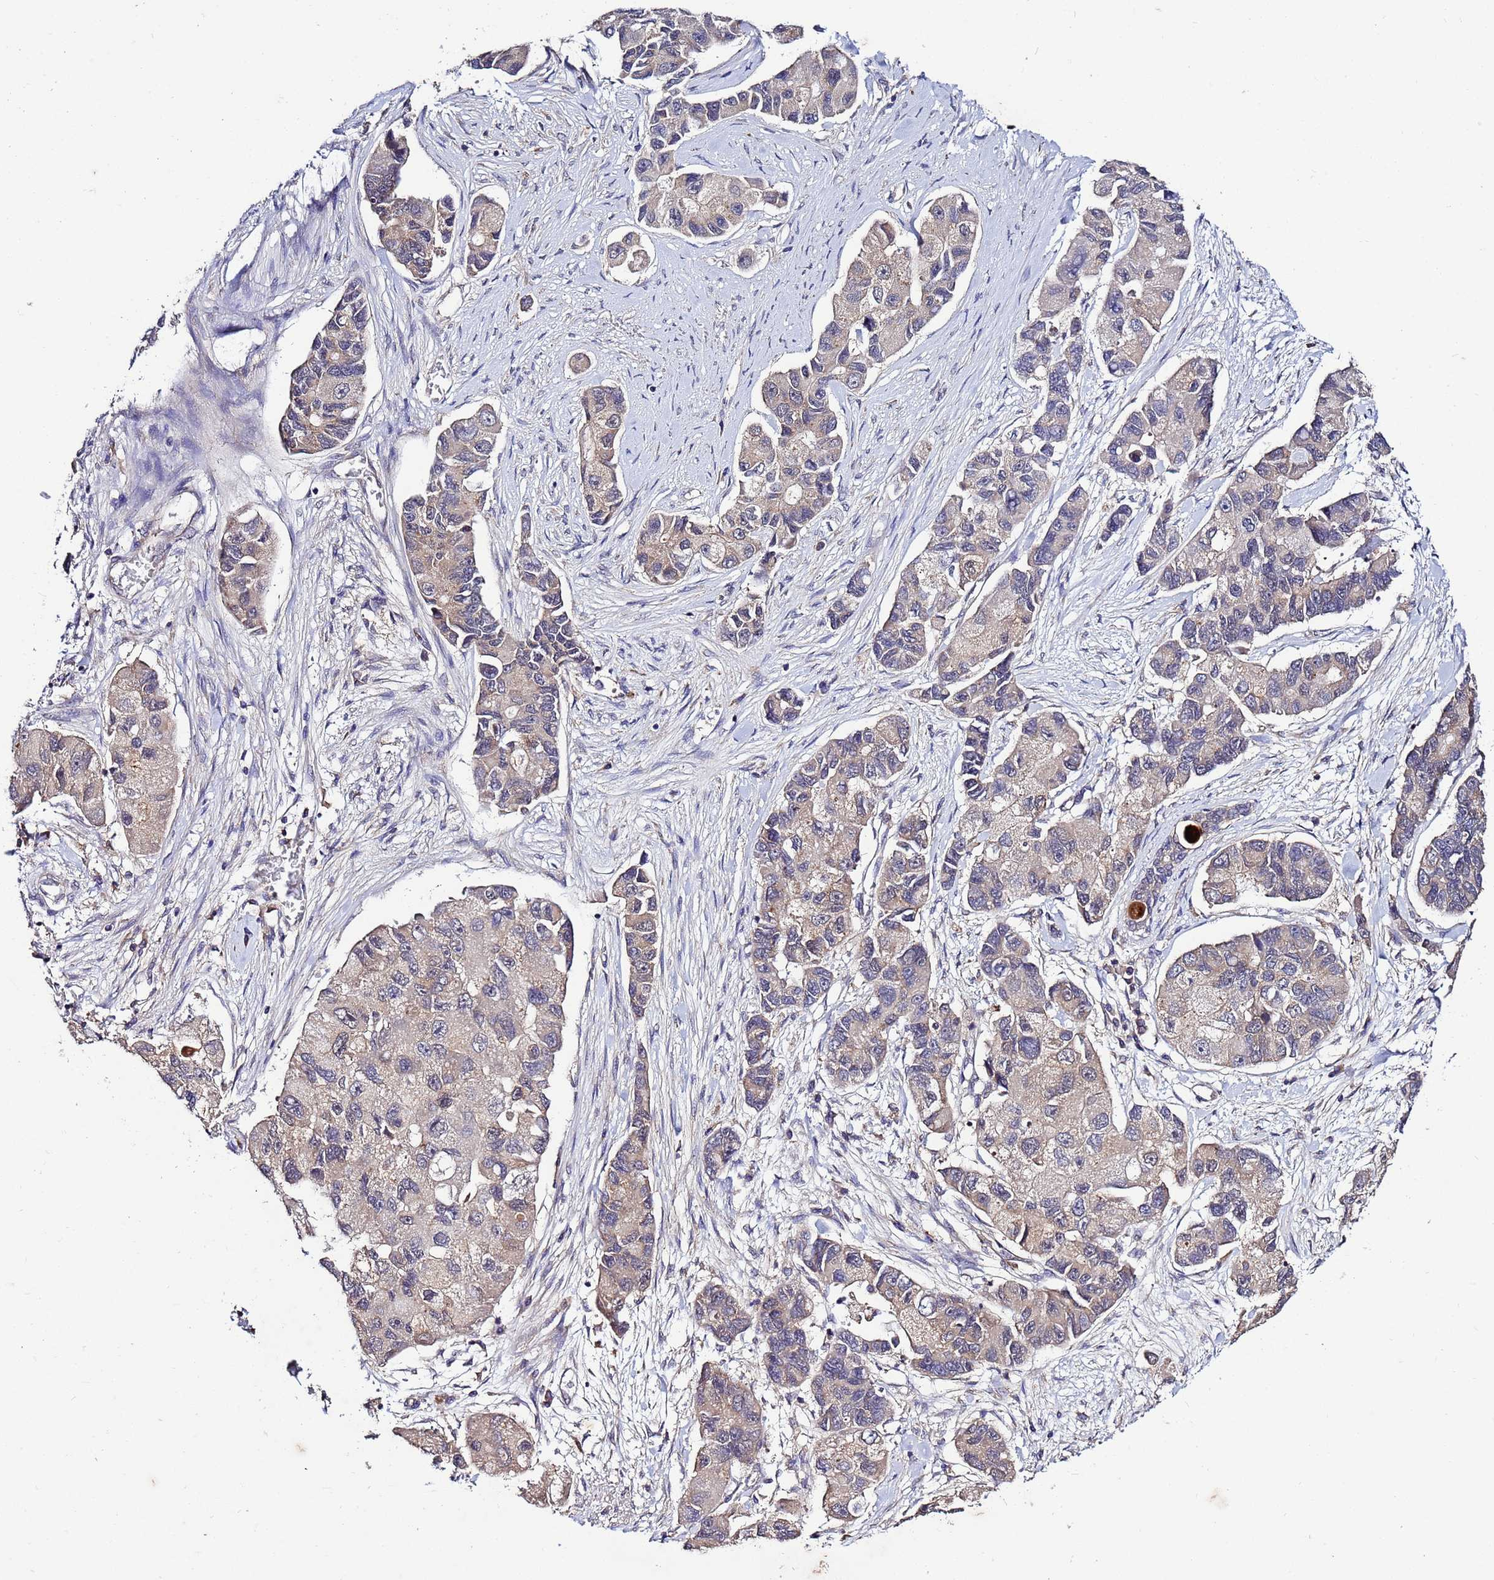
{"staining": {"intensity": "negative", "quantity": "none", "location": "none"}, "tissue": "lung cancer", "cell_type": "Tumor cells", "image_type": "cancer", "snomed": [{"axis": "morphology", "description": "Adenocarcinoma, NOS"}, {"axis": "topography", "description": "Lung"}], "caption": "This is a micrograph of IHC staining of lung cancer, which shows no expression in tumor cells.", "gene": "GSPT2", "patient": {"sex": "female", "age": 54}}